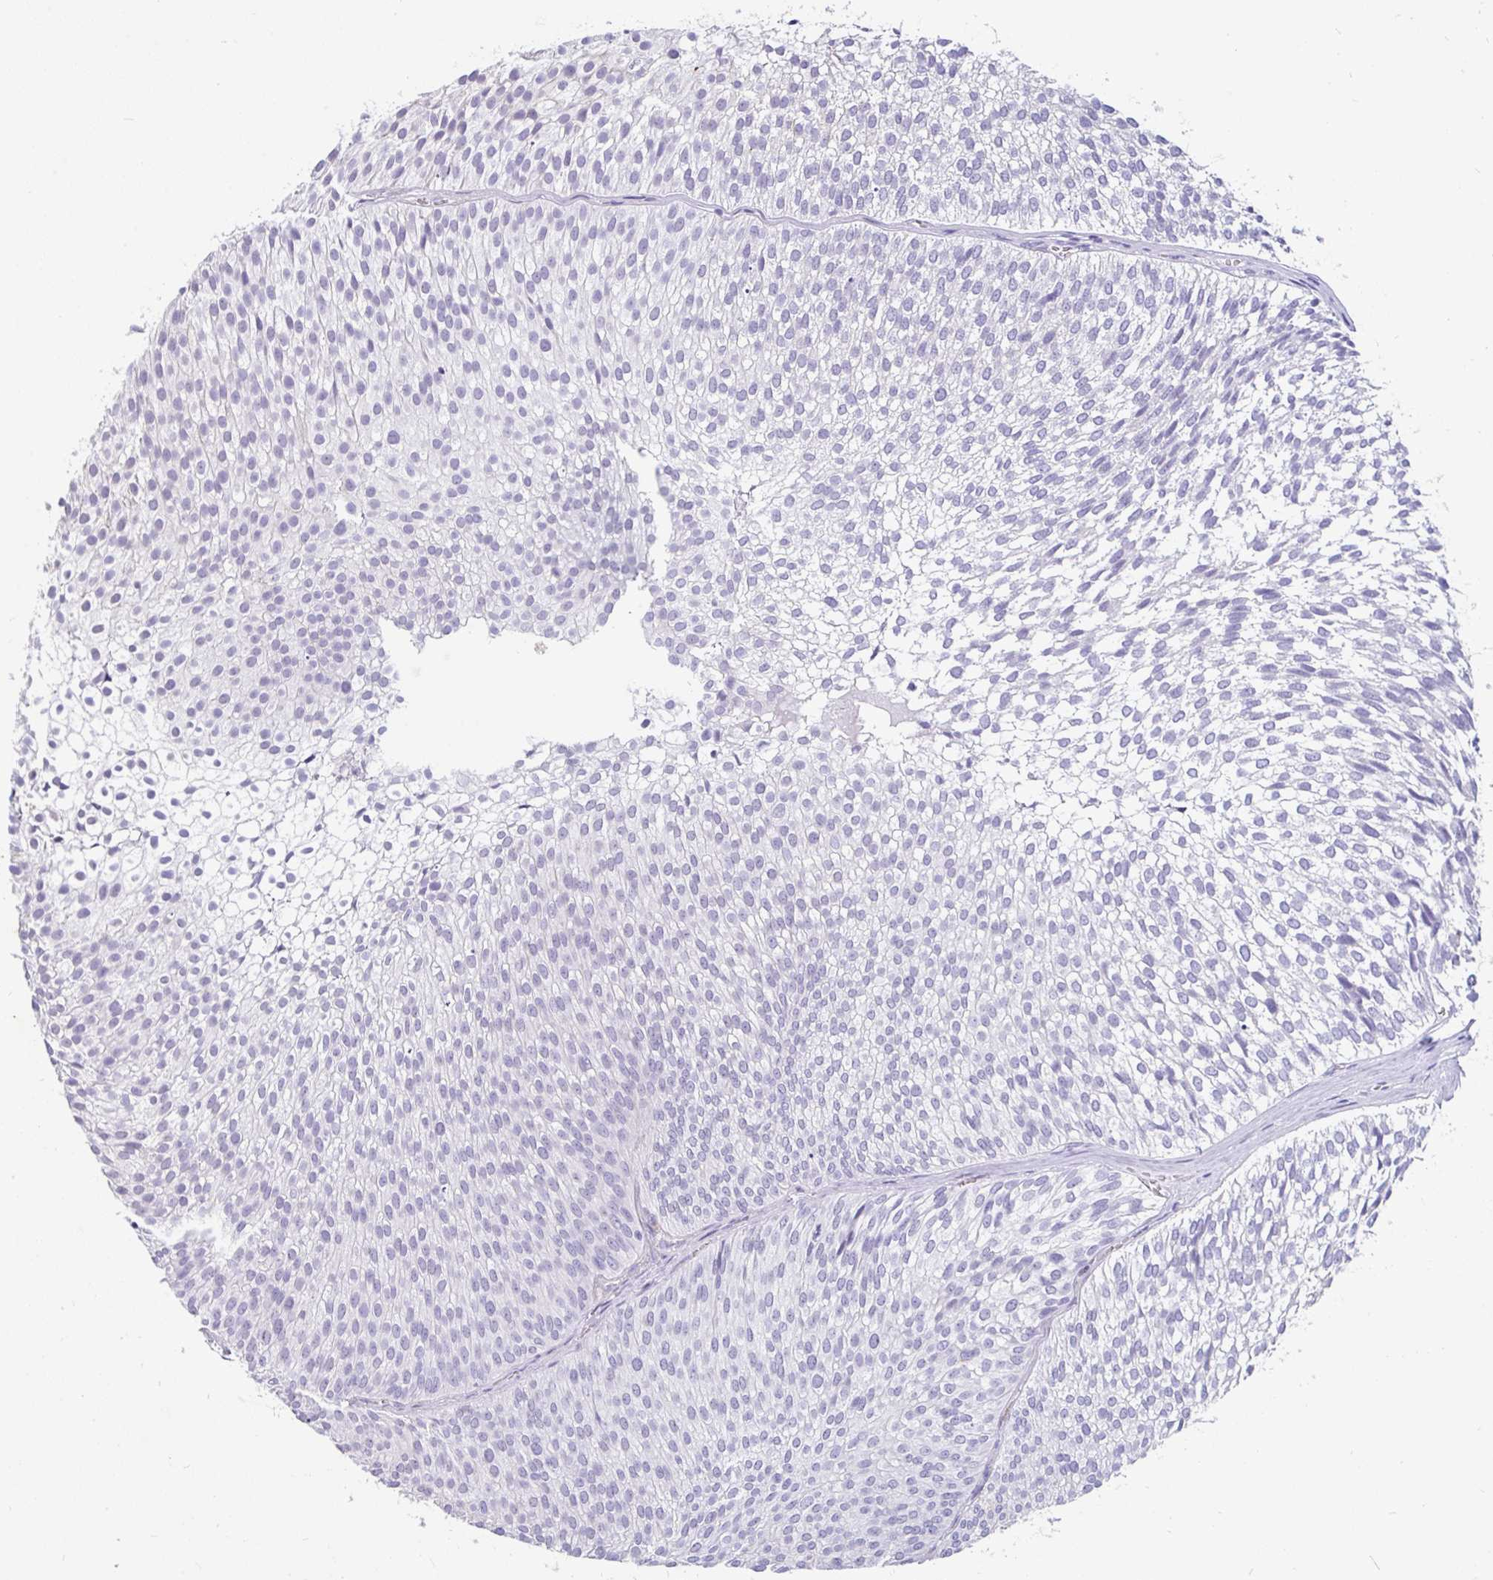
{"staining": {"intensity": "negative", "quantity": "none", "location": "none"}, "tissue": "urothelial cancer", "cell_type": "Tumor cells", "image_type": "cancer", "snomed": [{"axis": "morphology", "description": "Urothelial carcinoma, Low grade"}, {"axis": "topography", "description": "Urinary bladder"}], "caption": "DAB immunohistochemical staining of low-grade urothelial carcinoma shows no significant positivity in tumor cells.", "gene": "EML5", "patient": {"sex": "male", "age": 91}}